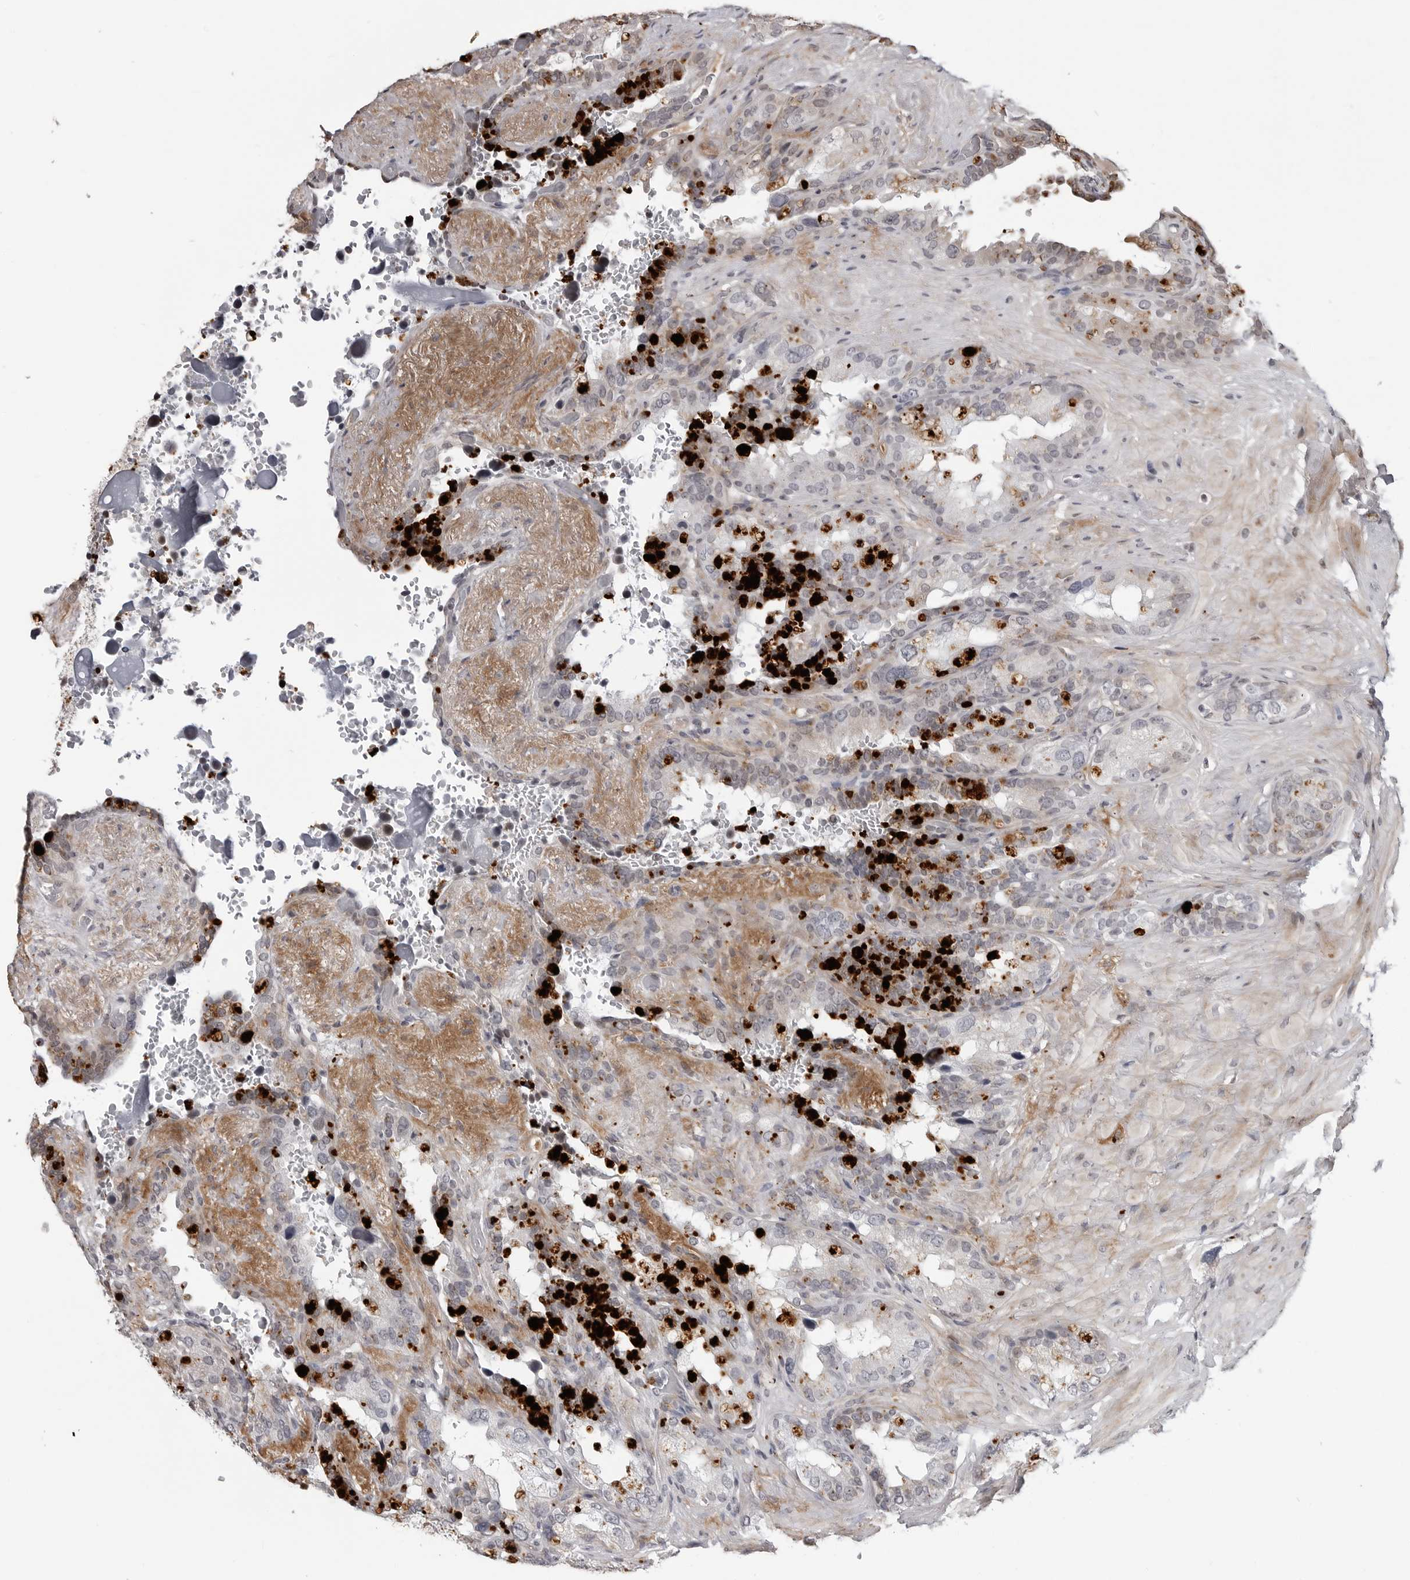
{"staining": {"intensity": "negative", "quantity": "none", "location": "none"}, "tissue": "seminal vesicle", "cell_type": "Glandular cells", "image_type": "normal", "snomed": [{"axis": "morphology", "description": "Normal tissue, NOS"}, {"axis": "topography", "description": "Seminal veicle"}], "caption": "This is an IHC photomicrograph of benign seminal vesicle. There is no expression in glandular cells.", "gene": "CXCR5", "patient": {"sex": "male", "age": 80}}